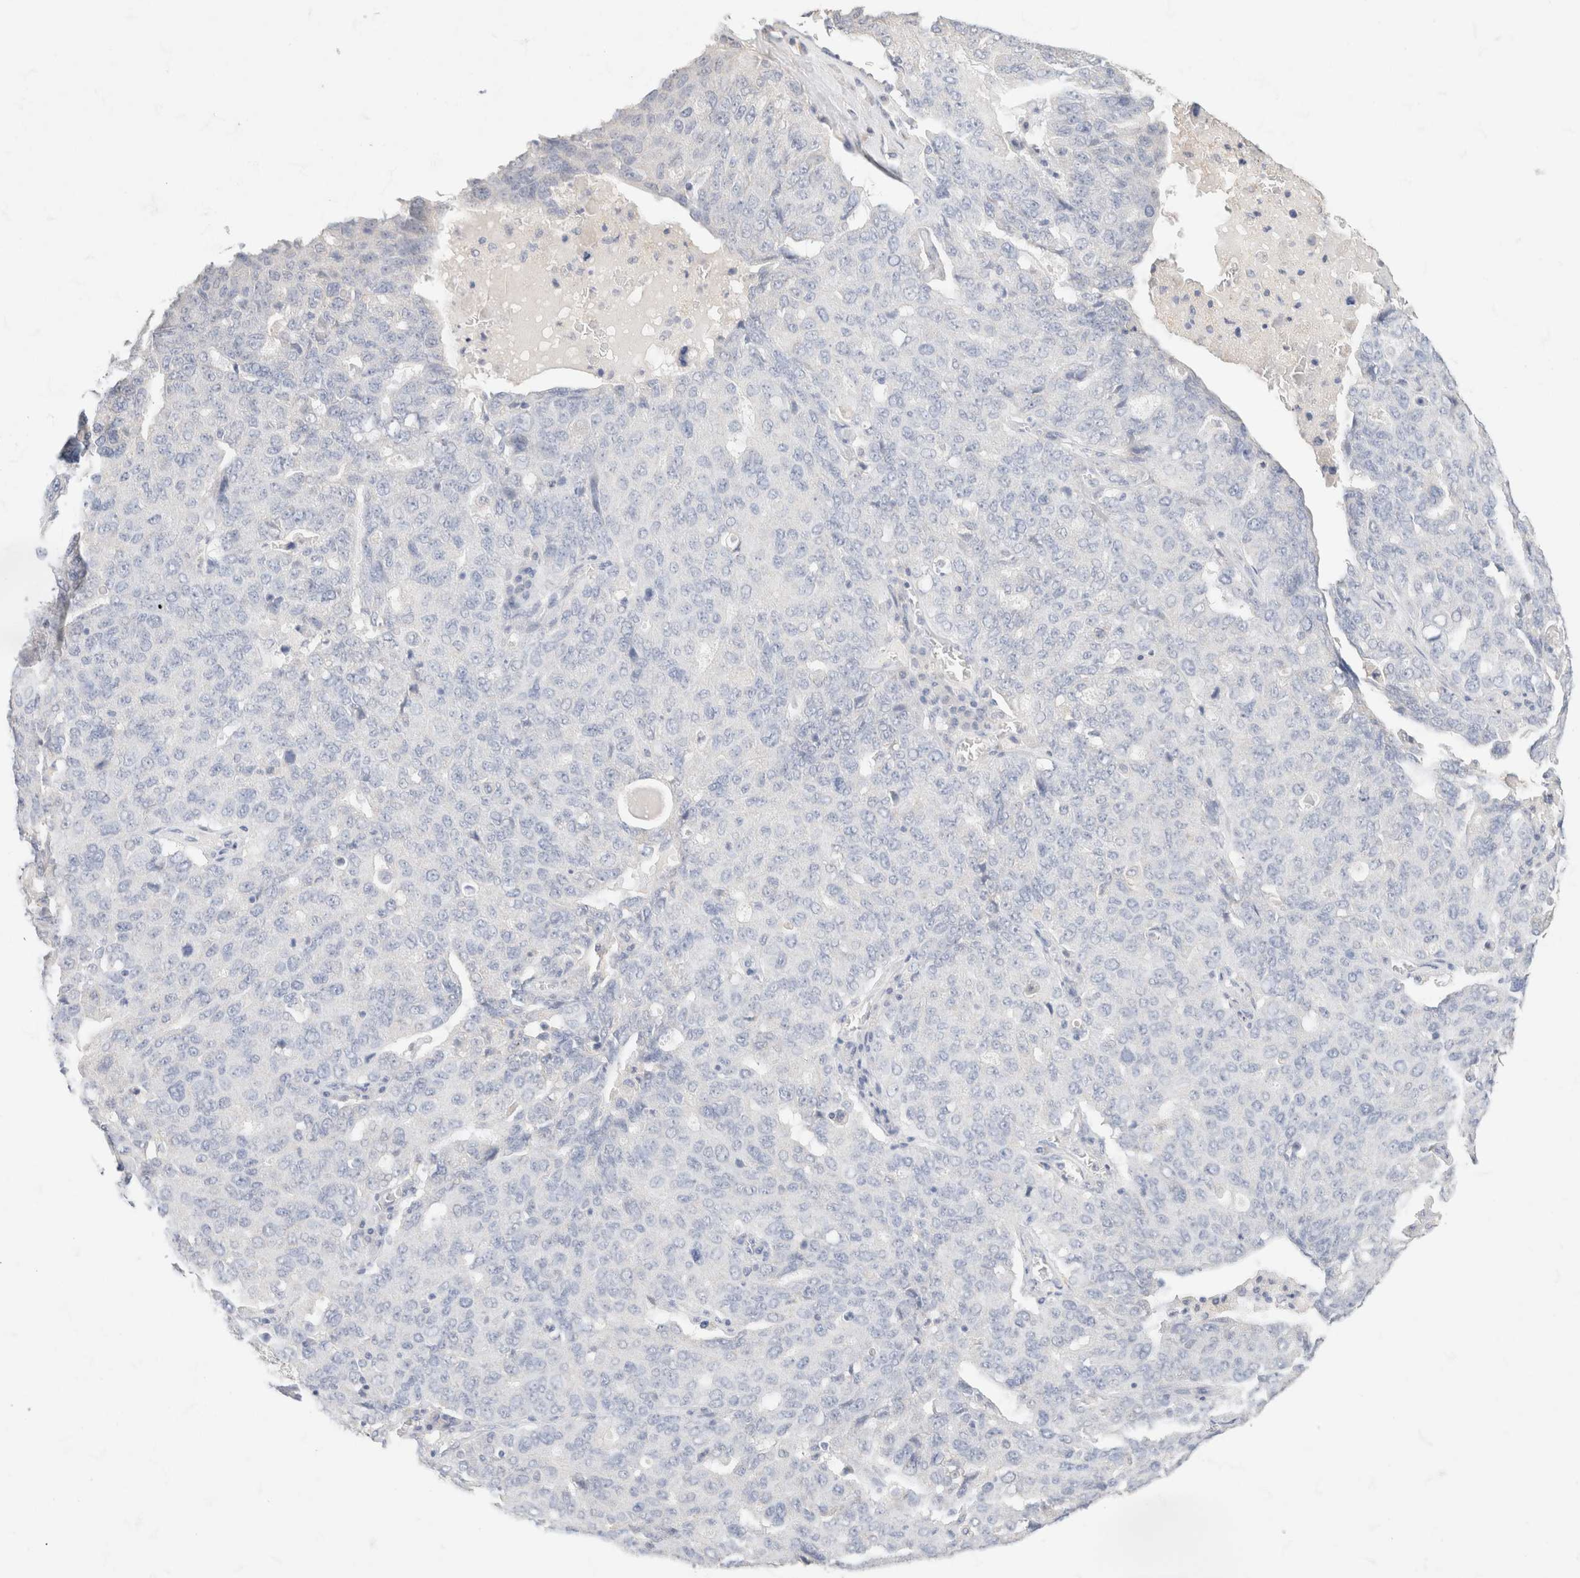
{"staining": {"intensity": "negative", "quantity": "none", "location": "none"}, "tissue": "ovarian cancer", "cell_type": "Tumor cells", "image_type": "cancer", "snomed": [{"axis": "morphology", "description": "Carcinoma, endometroid"}, {"axis": "topography", "description": "Ovary"}], "caption": "Immunohistochemistry photomicrograph of neoplastic tissue: human endometroid carcinoma (ovarian) stained with DAB (3,3'-diaminobenzidine) exhibits no significant protein expression in tumor cells. (Brightfield microscopy of DAB (3,3'-diaminobenzidine) immunohistochemistry at high magnification).", "gene": "CA12", "patient": {"sex": "female", "age": 62}}